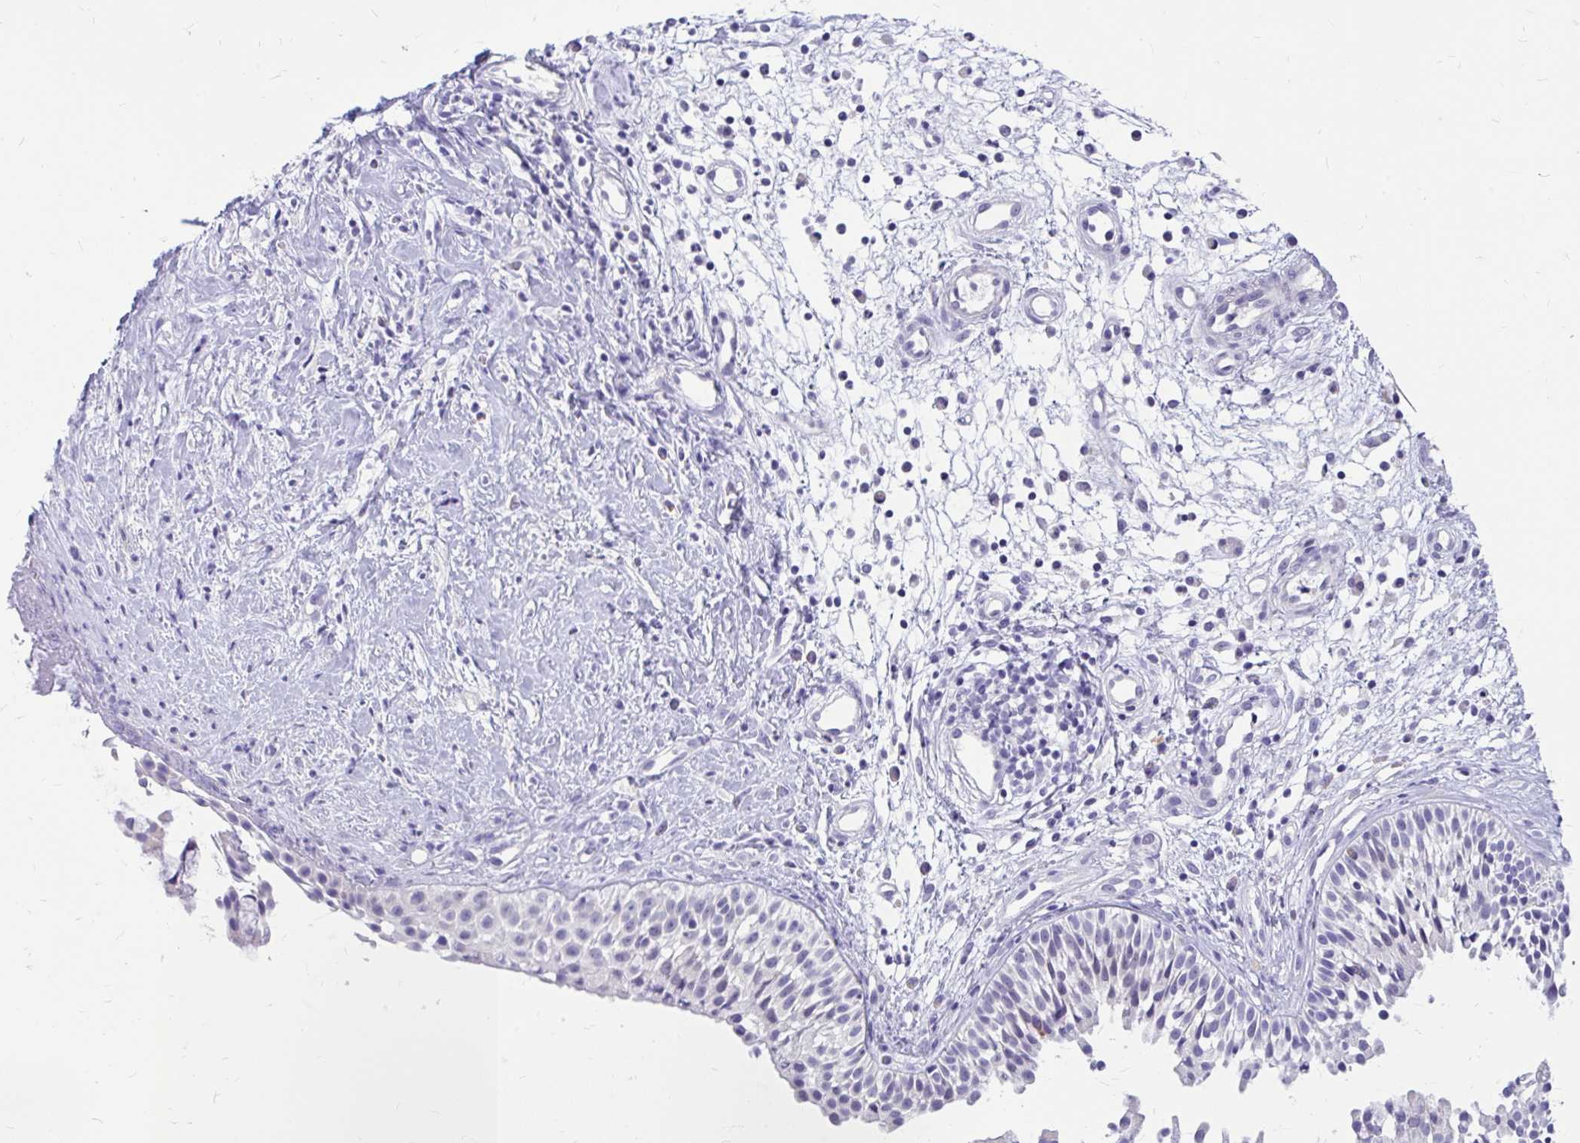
{"staining": {"intensity": "negative", "quantity": "none", "location": "none"}, "tissue": "nasopharynx", "cell_type": "Respiratory epithelial cells", "image_type": "normal", "snomed": [{"axis": "morphology", "description": "Normal tissue, NOS"}, {"axis": "topography", "description": "Nasopharynx"}], "caption": "High power microscopy image of an immunohistochemistry image of normal nasopharynx, revealing no significant staining in respiratory epithelial cells.", "gene": "MAP1LC3A", "patient": {"sex": "male", "age": 56}}